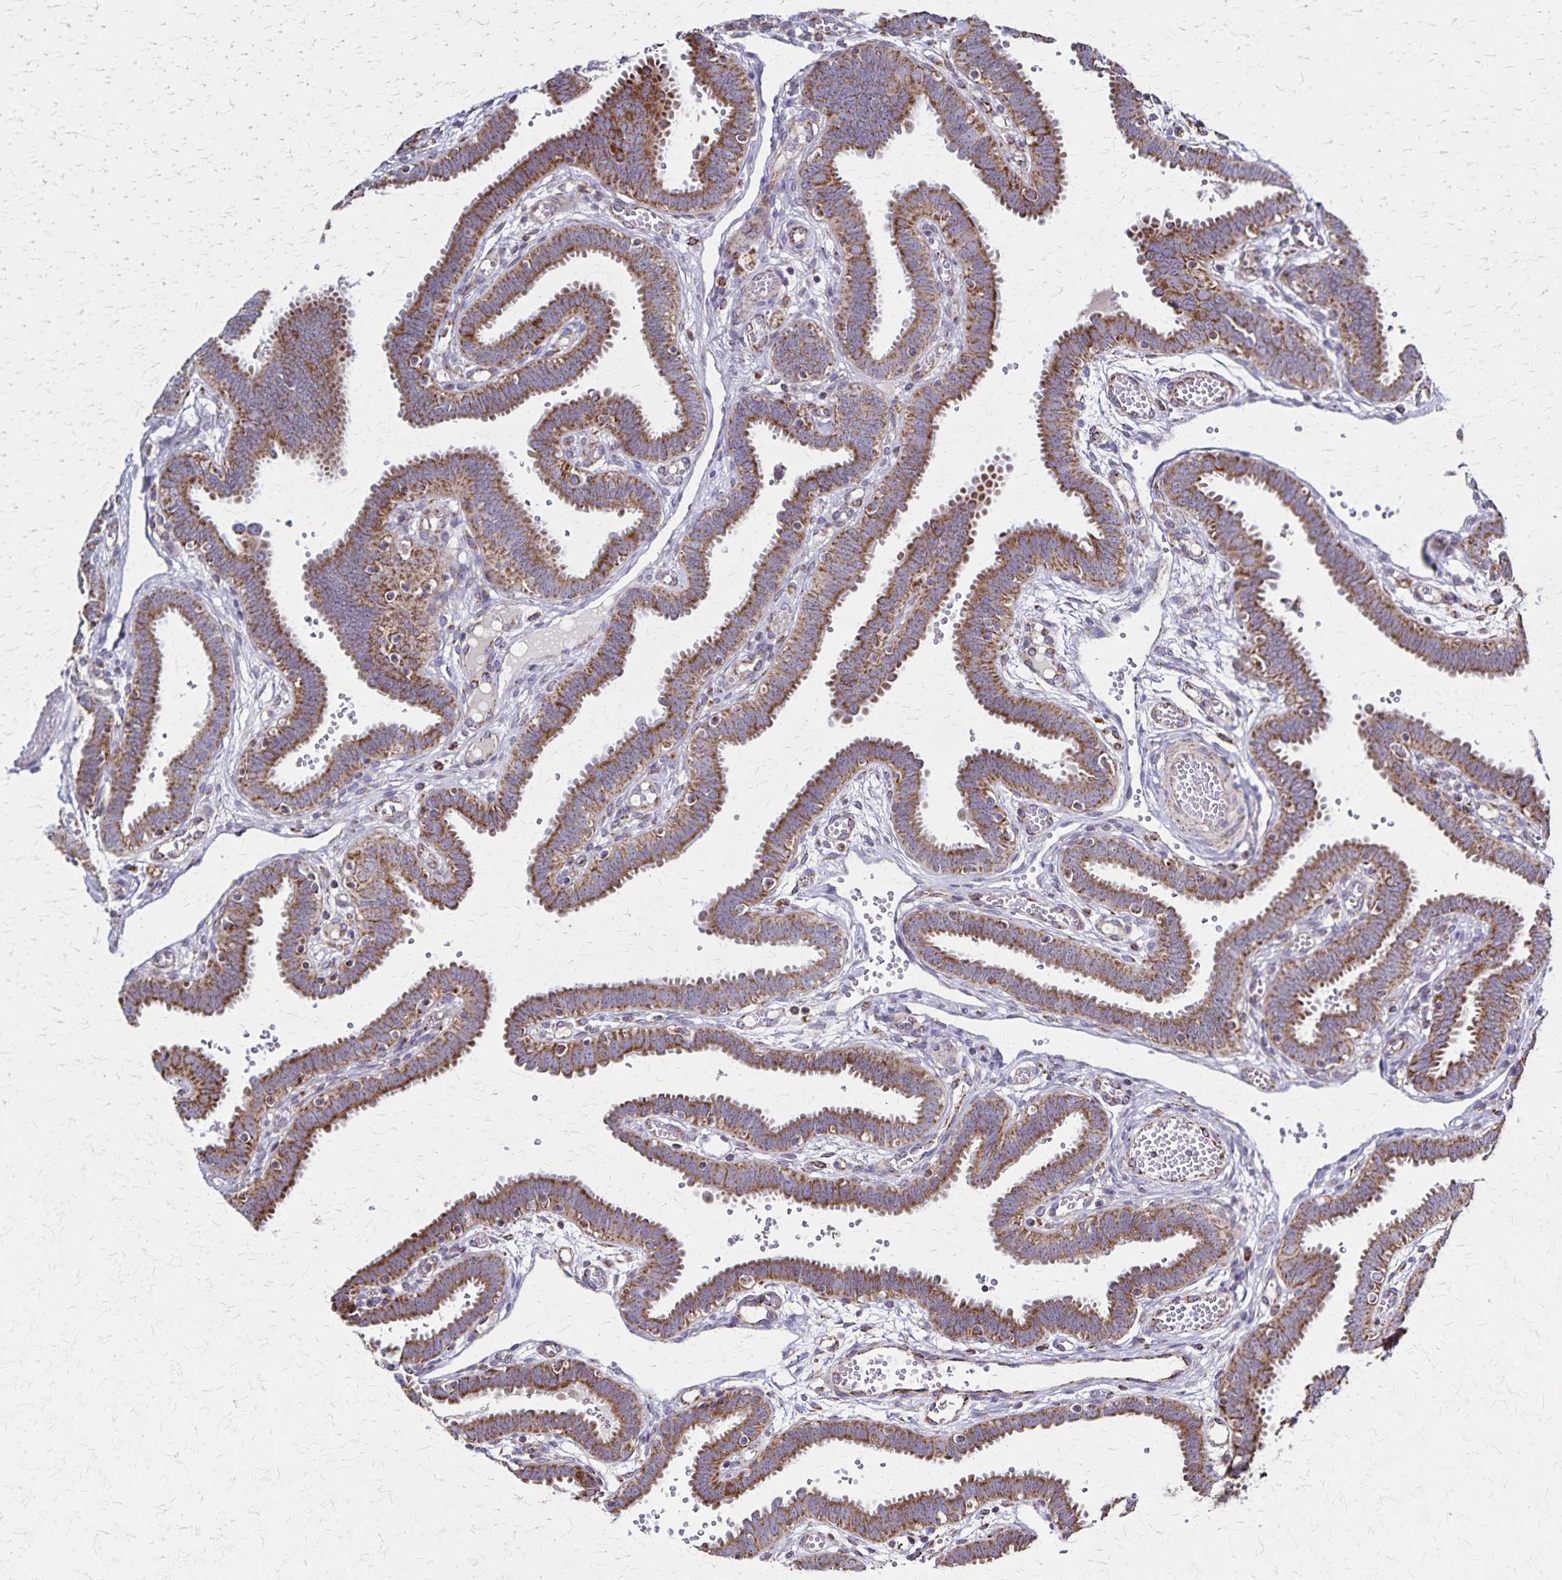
{"staining": {"intensity": "moderate", "quantity": ">75%", "location": "cytoplasmic/membranous"}, "tissue": "fallopian tube", "cell_type": "Glandular cells", "image_type": "normal", "snomed": [{"axis": "morphology", "description": "Normal tissue, NOS"}, {"axis": "topography", "description": "Fallopian tube"}], "caption": "Normal fallopian tube was stained to show a protein in brown. There is medium levels of moderate cytoplasmic/membranous positivity in approximately >75% of glandular cells.", "gene": "NFS1", "patient": {"sex": "female", "age": 37}}